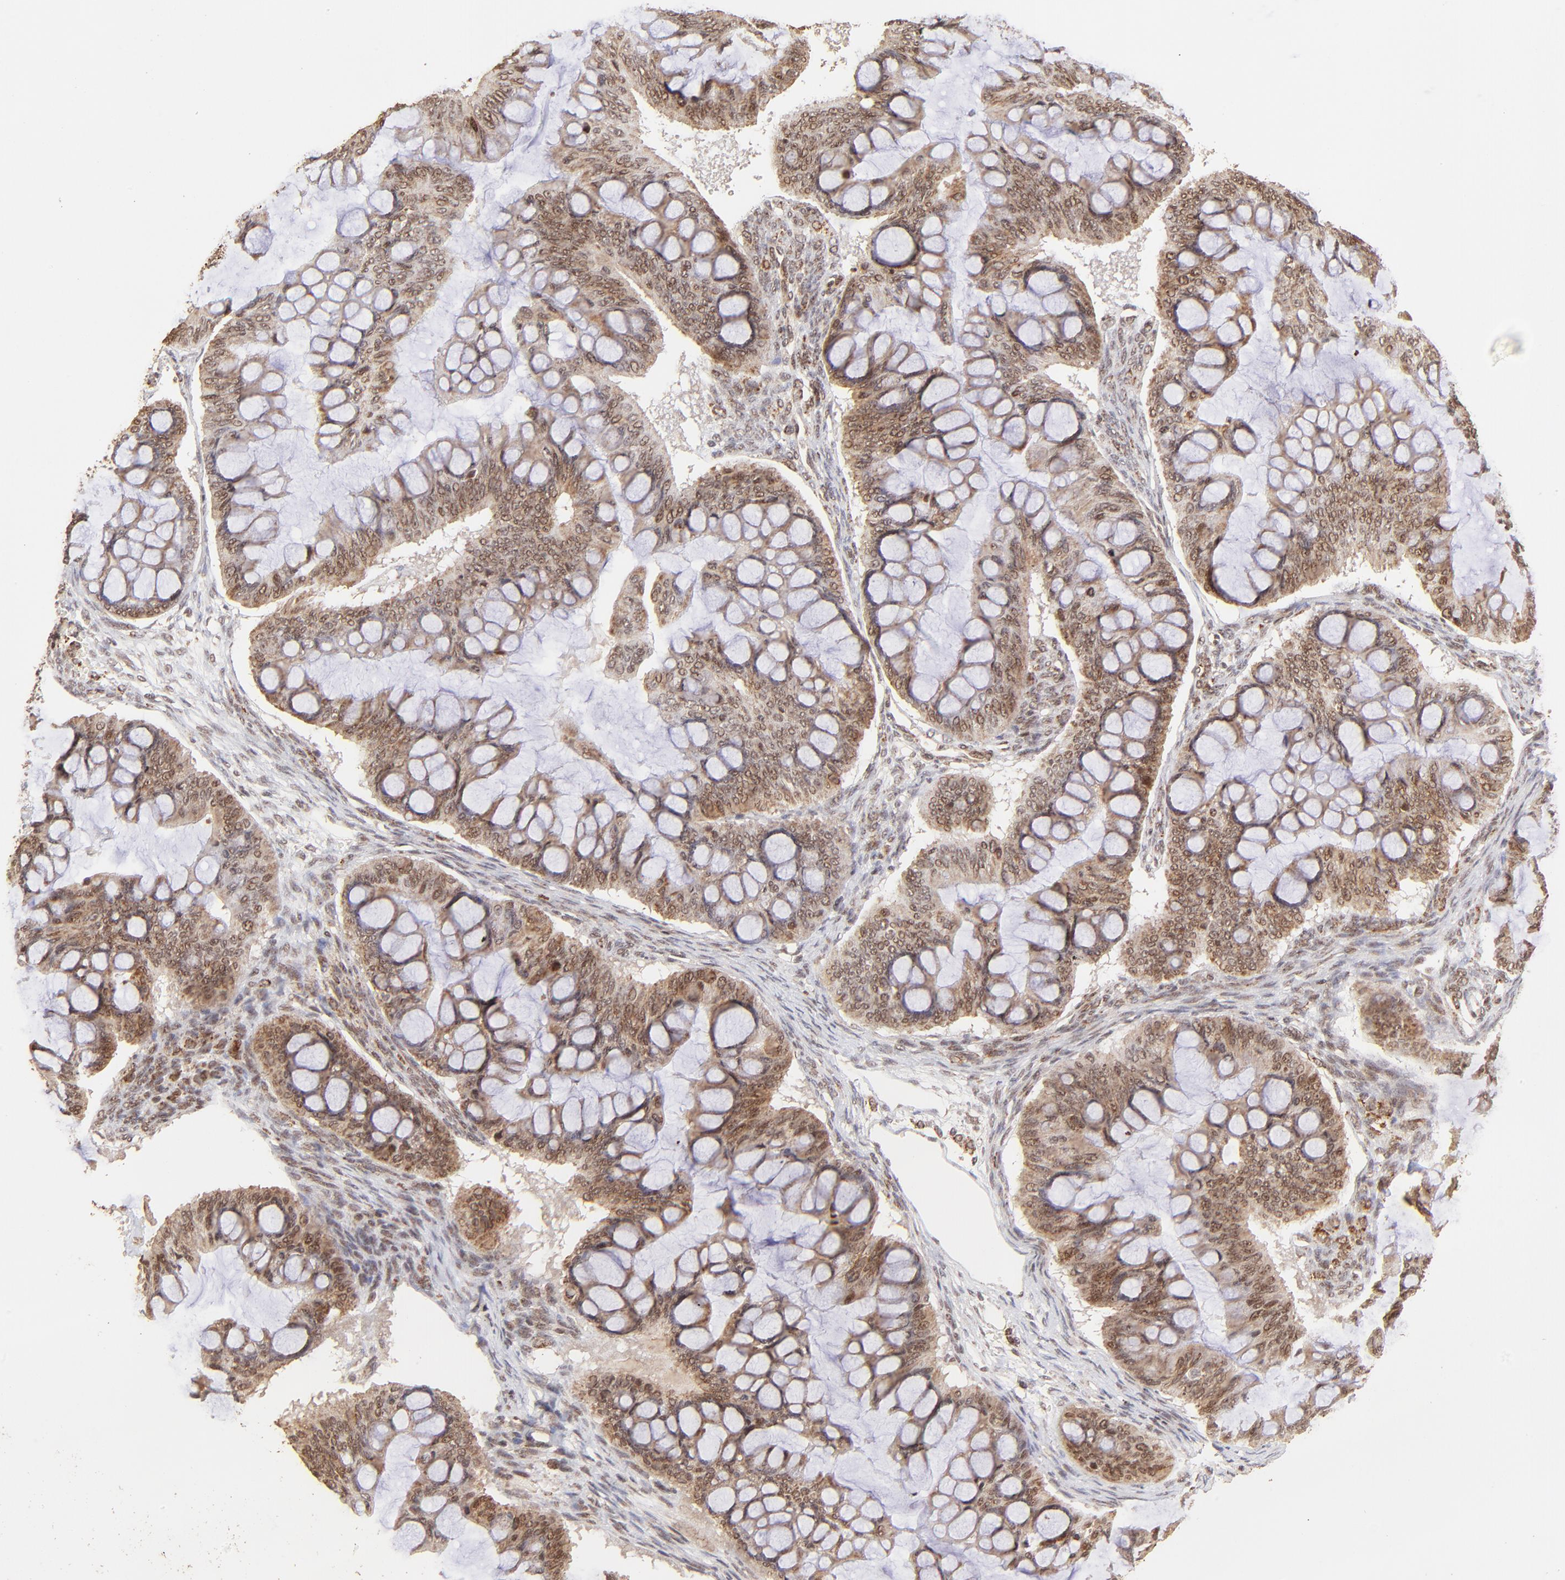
{"staining": {"intensity": "strong", "quantity": ">75%", "location": "cytoplasmic/membranous"}, "tissue": "ovarian cancer", "cell_type": "Tumor cells", "image_type": "cancer", "snomed": [{"axis": "morphology", "description": "Cystadenocarcinoma, mucinous, NOS"}, {"axis": "topography", "description": "Ovary"}], "caption": "The histopathology image demonstrates immunohistochemical staining of ovarian cancer. There is strong cytoplasmic/membranous staining is appreciated in about >75% of tumor cells. Using DAB (3,3'-diaminobenzidine) (brown) and hematoxylin (blue) stains, captured at high magnification using brightfield microscopy.", "gene": "MED15", "patient": {"sex": "female", "age": 73}}